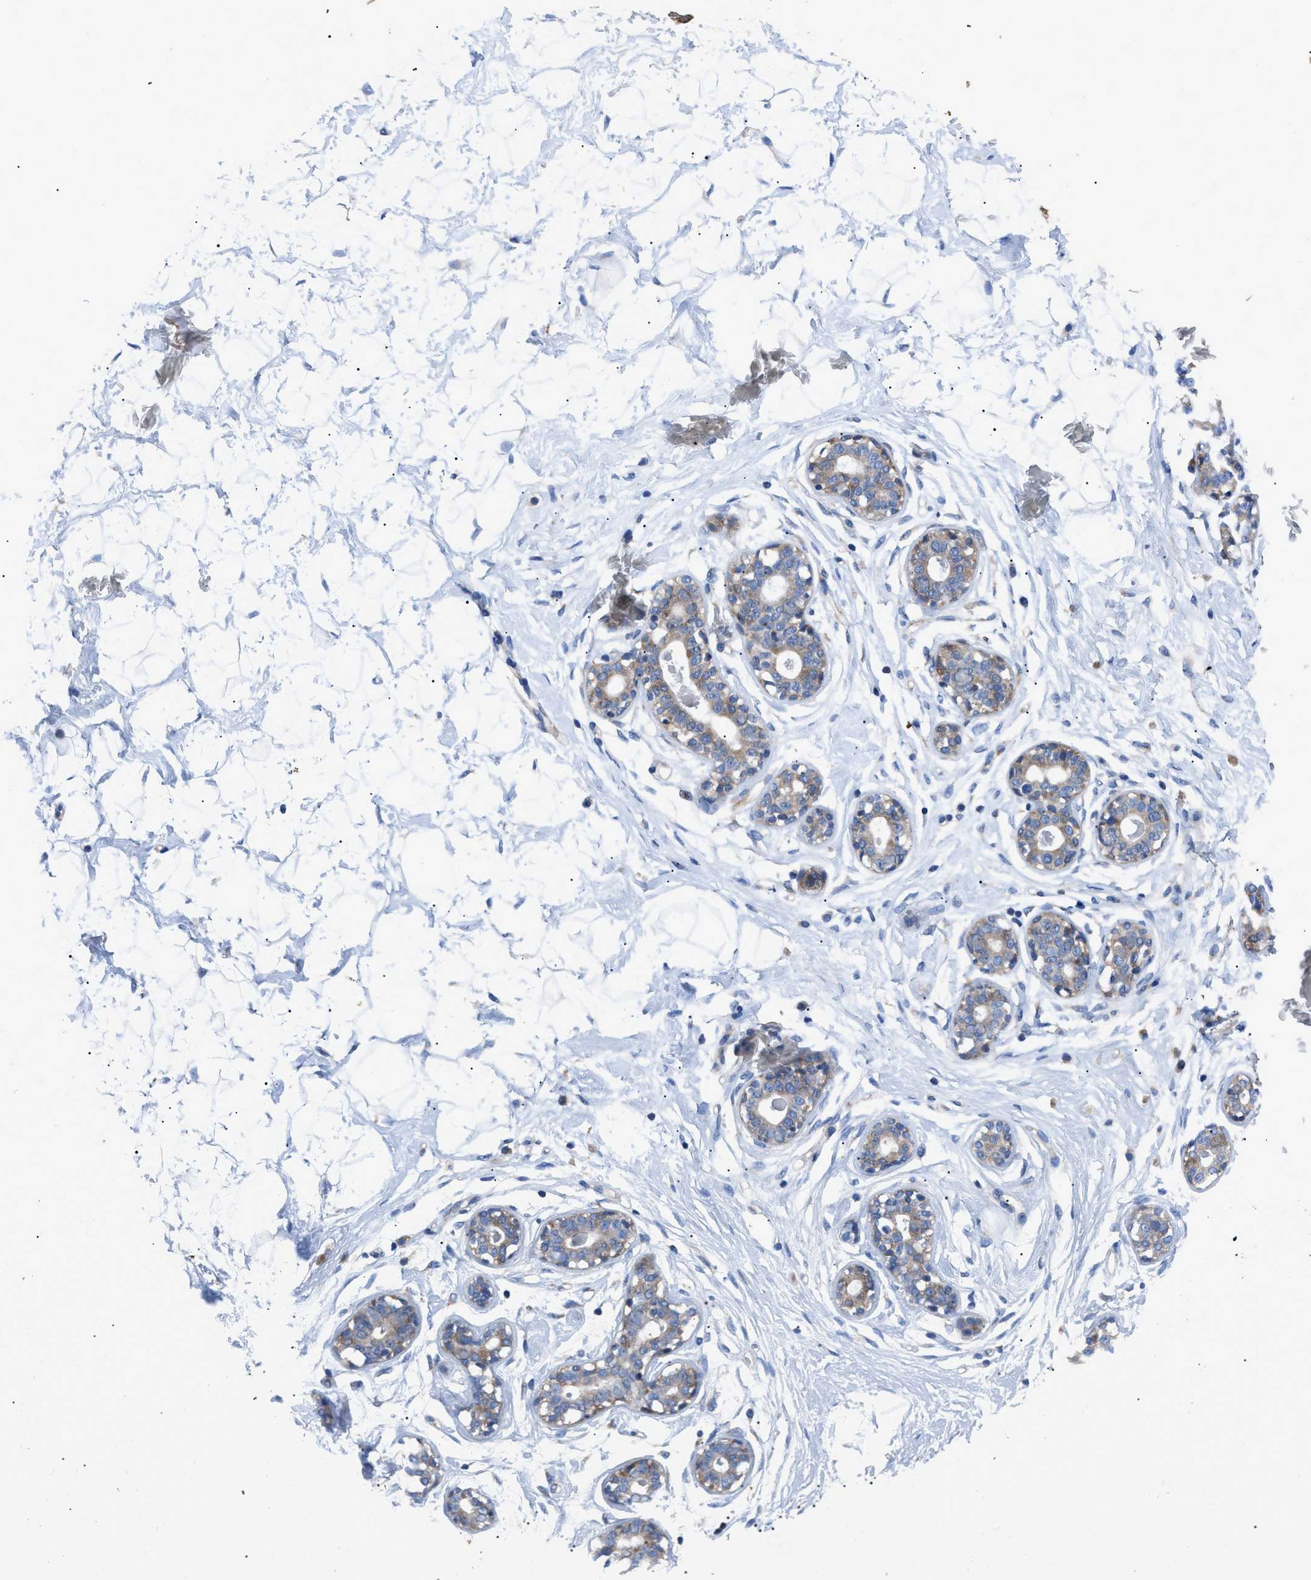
{"staining": {"intensity": "negative", "quantity": "none", "location": "none"}, "tissue": "breast", "cell_type": "Adipocytes", "image_type": "normal", "snomed": [{"axis": "morphology", "description": "Normal tissue, NOS"}, {"axis": "topography", "description": "Breast"}], "caption": "Protein analysis of unremarkable breast displays no significant positivity in adipocytes. (DAB (3,3'-diaminobenzidine) immunohistochemistry (IHC) with hematoxylin counter stain).", "gene": "HSPB8", "patient": {"sex": "female", "age": 23}}